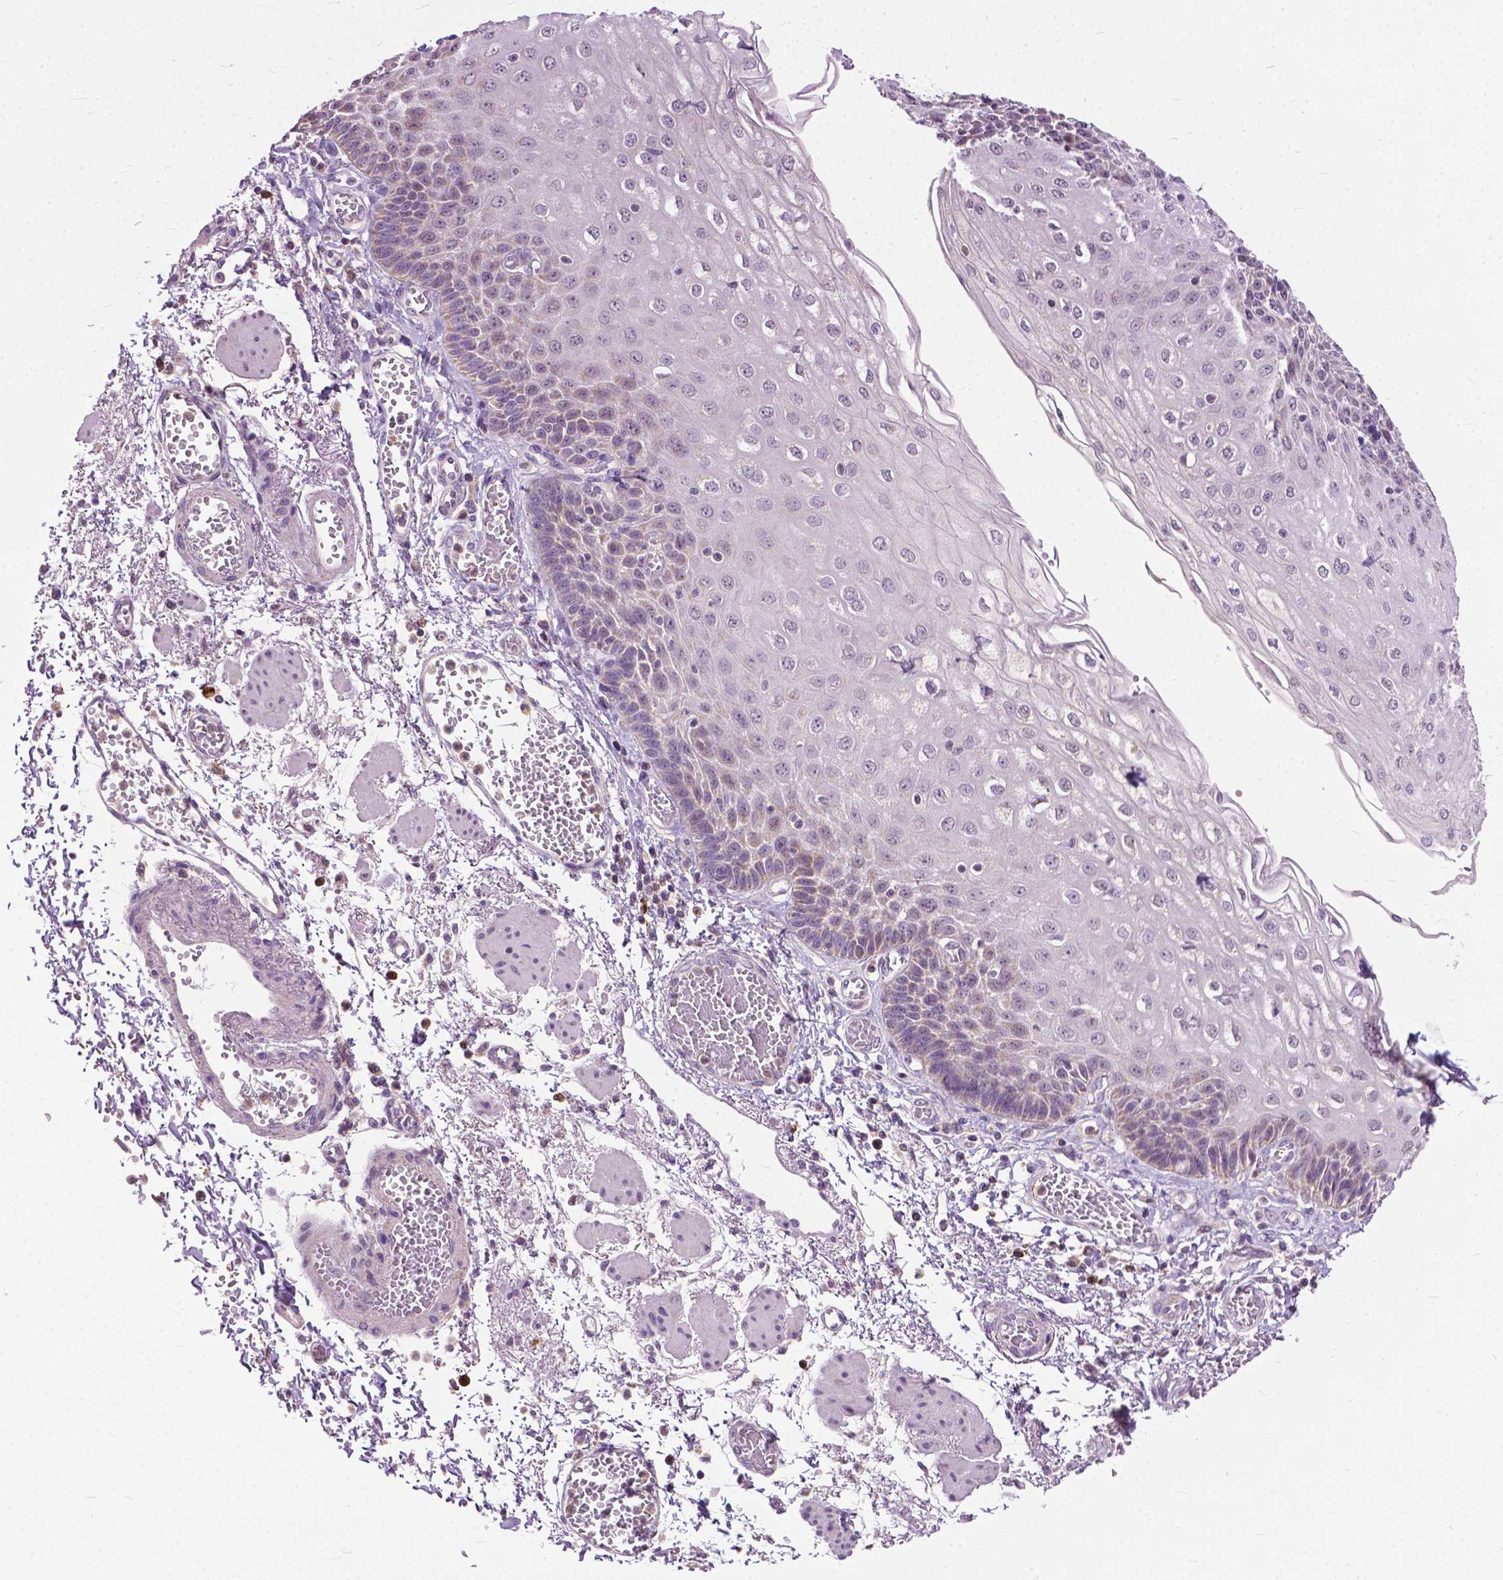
{"staining": {"intensity": "weak", "quantity": "<25%", "location": "cytoplasmic/membranous"}, "tissue": "esophagus", "cell_type": "Squamous epithelial cells", "image_type": "normal", "snomed": [{"axis": "morphology", "description": "Normal tissue, NOS"}, {"axis": "morphology", "description": "Adenocarcinoma, NOS"}, {"axis": "topography", "description": "Esophagus"}], "caption": "Human esophagus stained for a protein using IHC reveals no expression in squamous epithelial cells.", "gene": "TTC9B", "patient": {"sex": "male", "age": 81}}